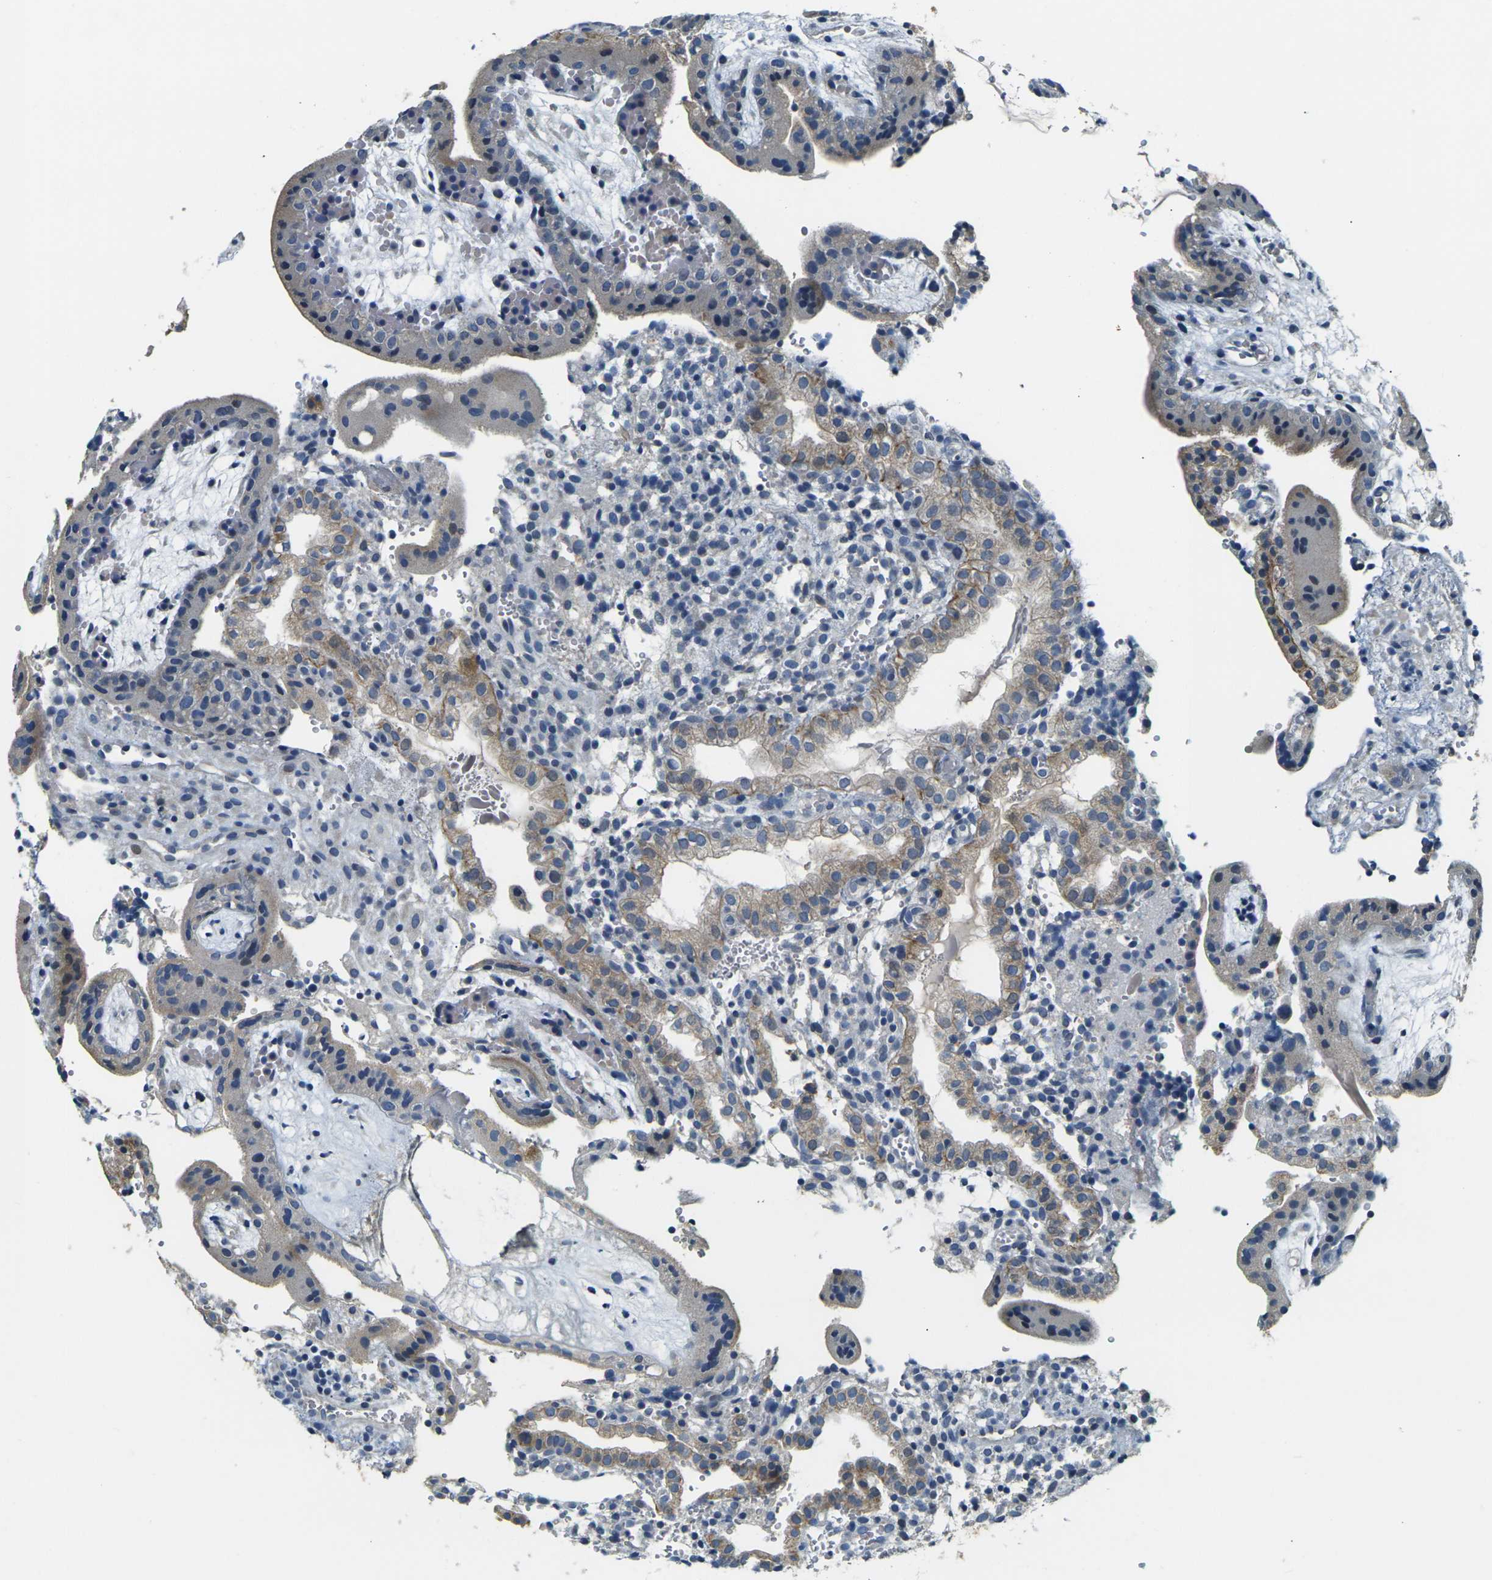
{"staining": {"intensity": "weak", "quantity": "25%-75%", "location": "cytoplasmic/membranous"}, "tissue": "placenta", "cell_type": "Decidual cells", "image_type": "normal", "snomed": [{"axis": "morphology", "description": "Normal tissue, NOS"}, {"axis": "topography", "description": "Placenta"}], "caption": "This micrograph demonstrates normal placenta stained with IHC to label a protein in brown. The cytoplasmic/membranous of decidual cells show weak positivity for the protein. Nuclei are counter-stained blue.", "gene": "SHISAL2B", "patient": {"sex": "female", "age": 18}}